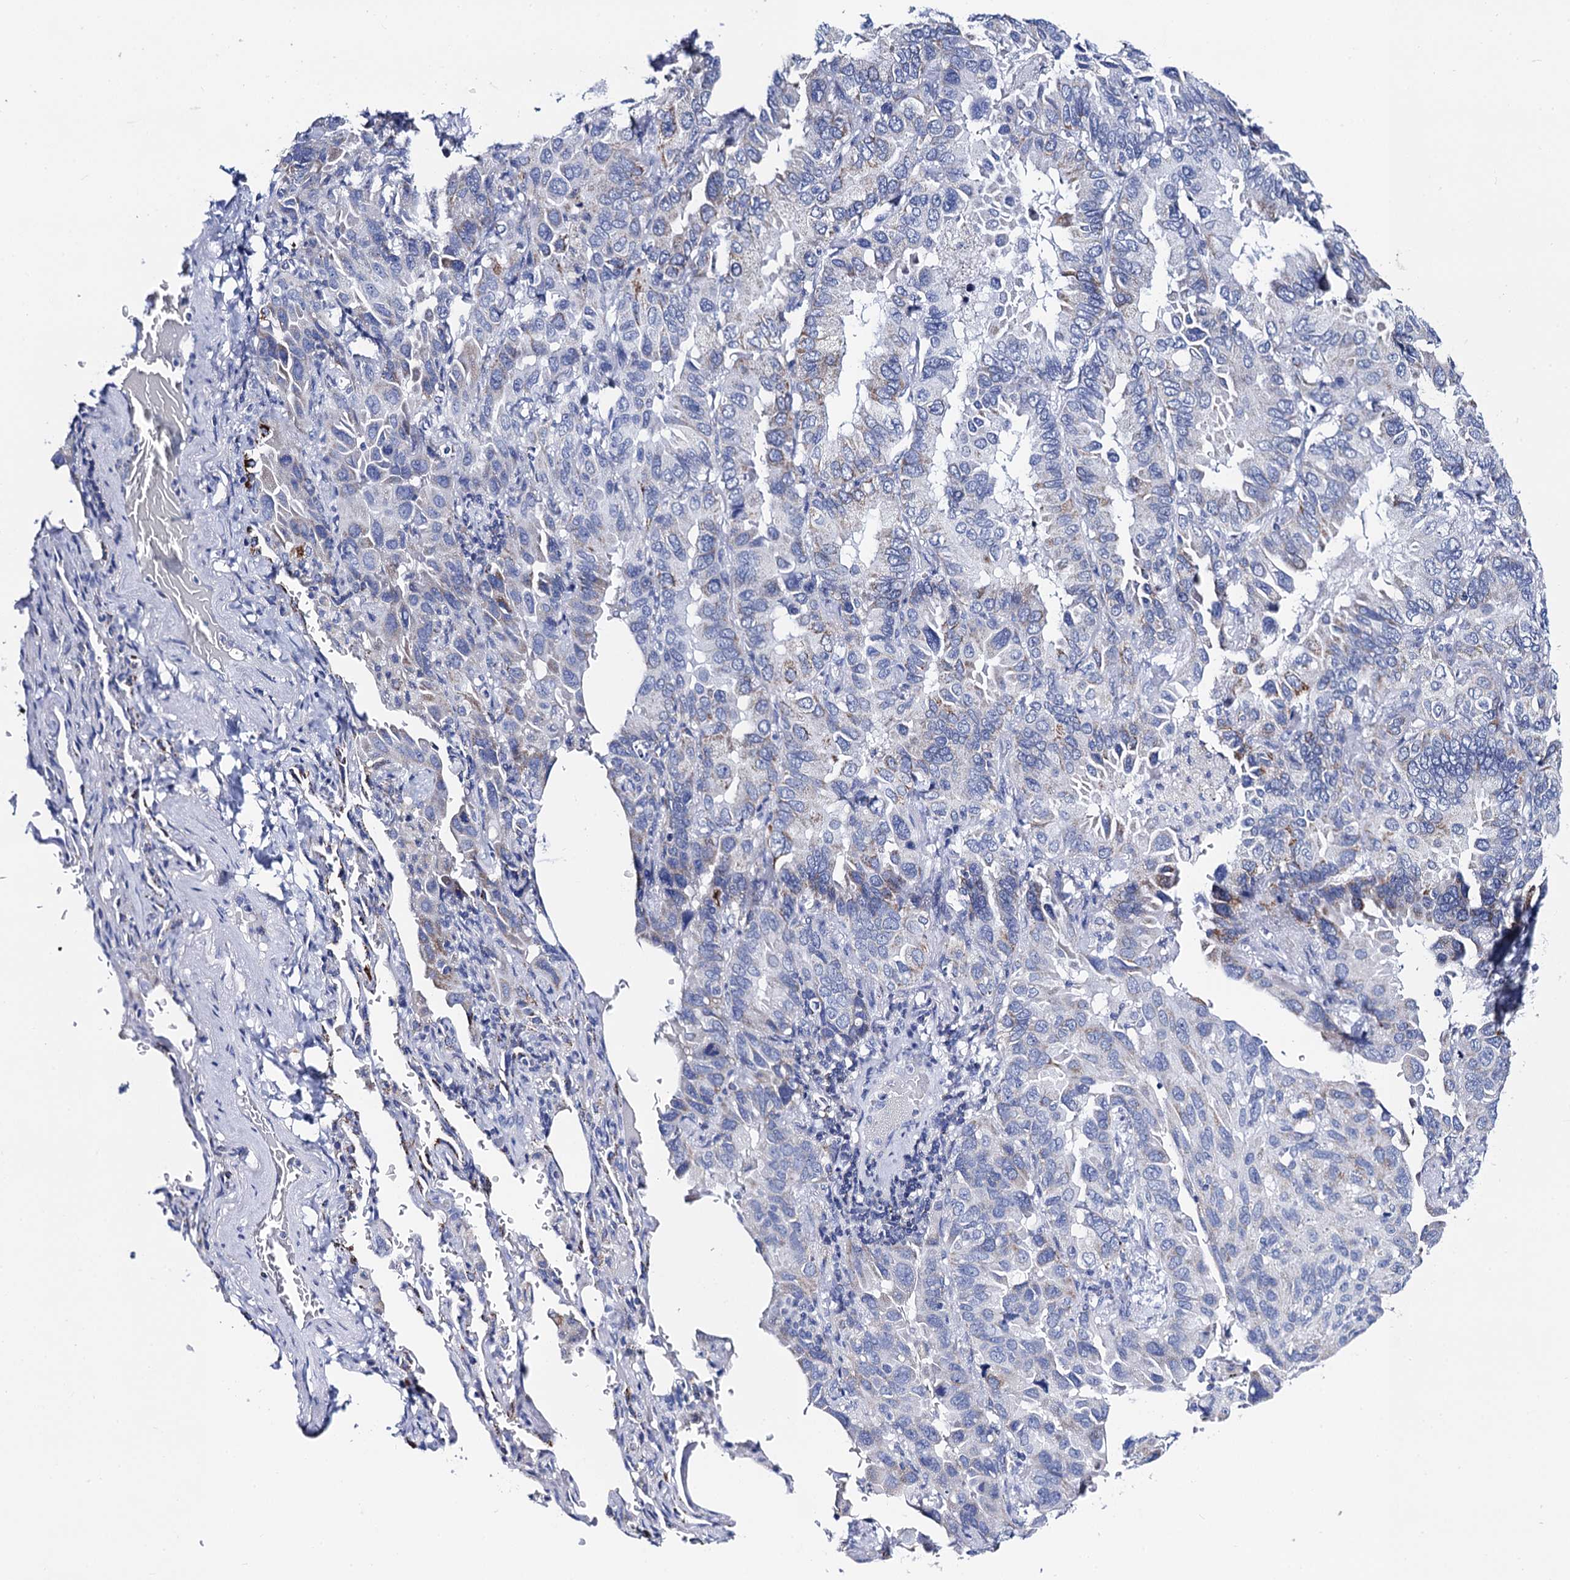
{"staining": {"intensity": "negative", "quantity": "none", "location": "none"}, "tissue": "lung cancer", "cell_type": "Tumor cells", "image_type": "cancer", "snomed": [{"axis": "morphology", "description": "Adenocarcinoma, NOS"}, {"axis": "topography", "description": "Lung"}], "caption": "An immunohistochemistry micrograph of lung adenocarcinoma is shown. There is no staining in tumor cells of lung adenocarcinoma.", "gene": "ACADSB", "patient": {"sex": "male", "age": 64}}